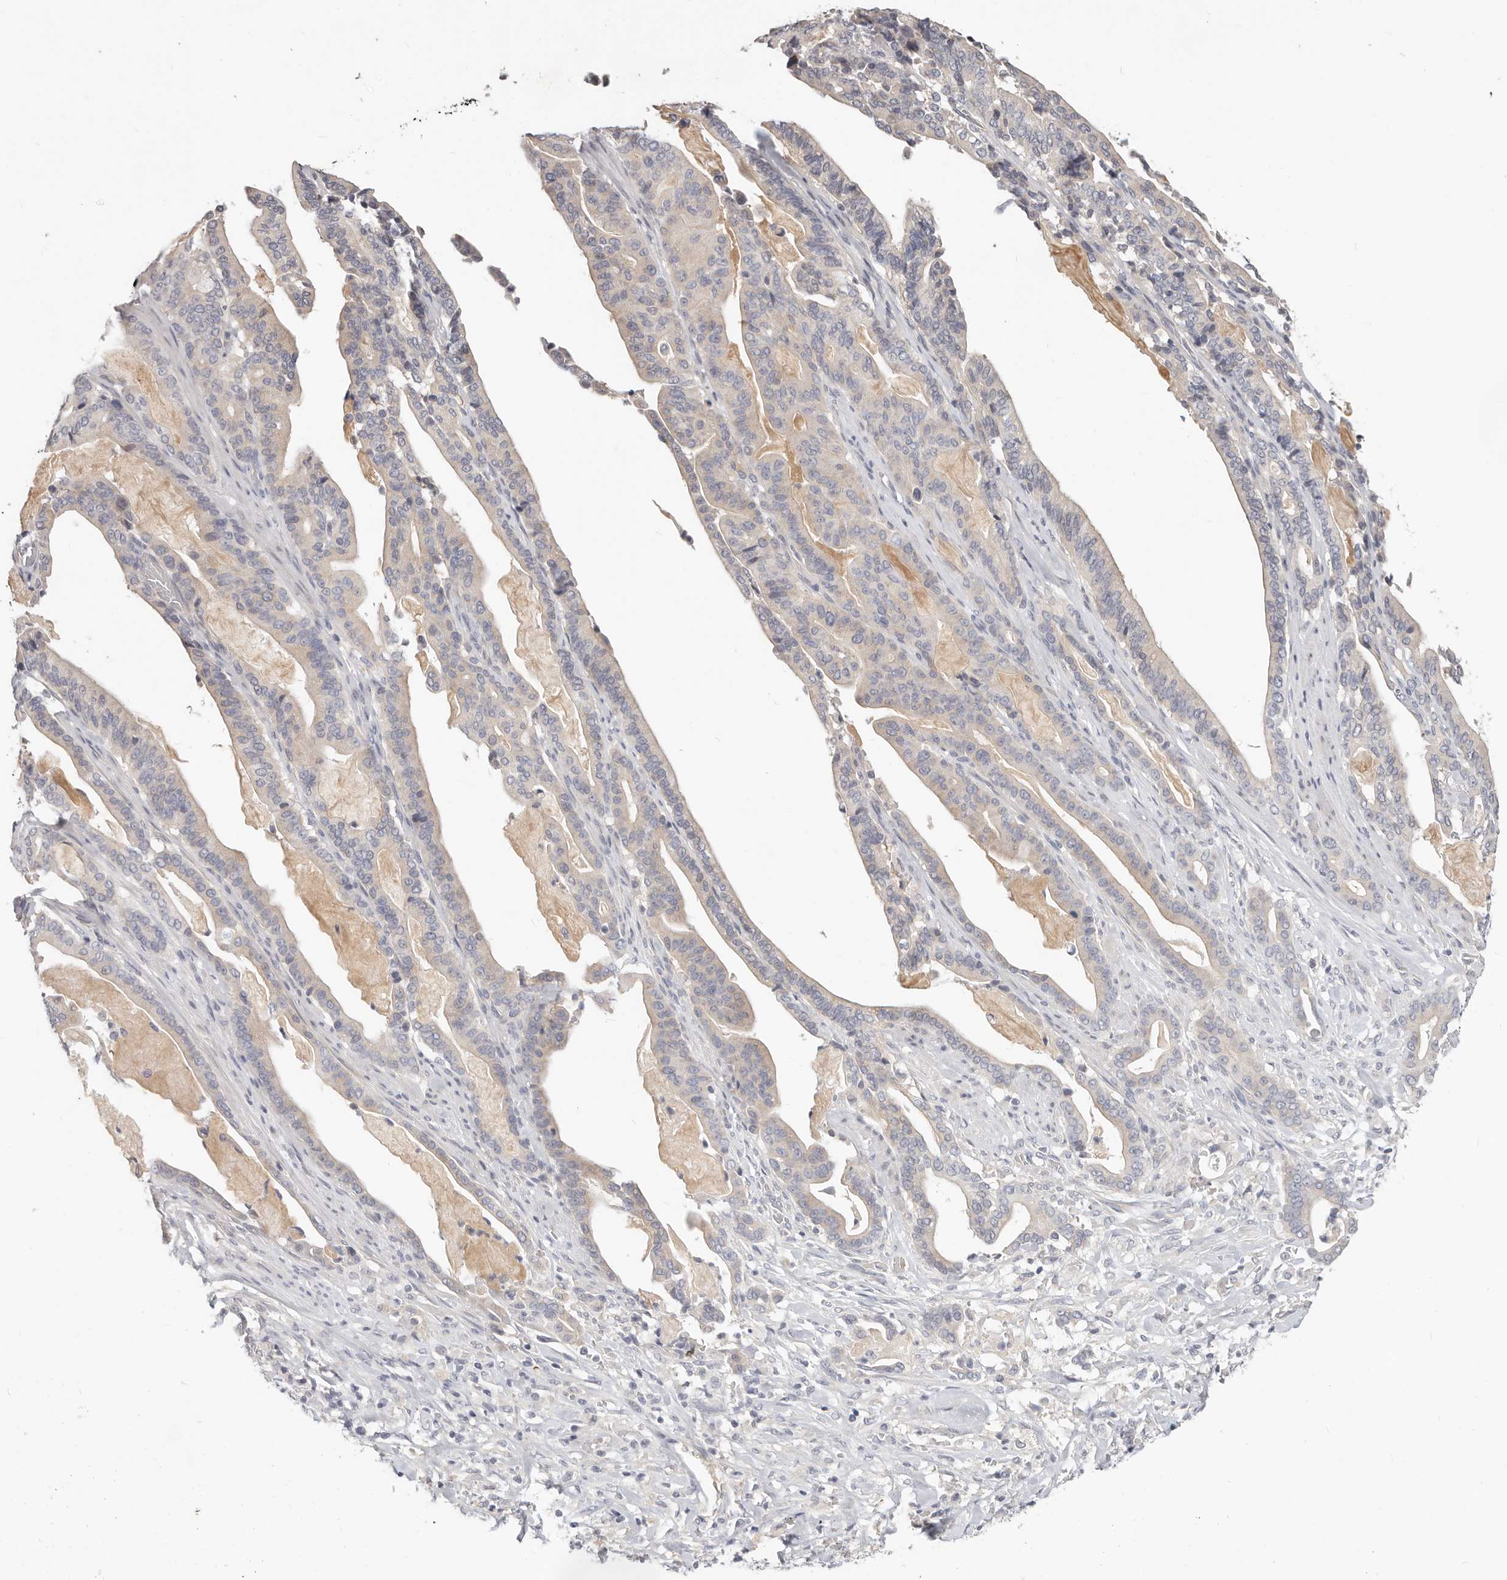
{"staining": {"intensity": "weak", "quantity": "<25%", "location": "cytoplasmic/membranous"}, "tissue": "pancreatic cancer", "cell_type": "Tumor cells", "image_type": "cancer", "snomed": [{"axis": "morphology", "description": "Adenocarcinoma, NOS"}, {"axis": "topography", "description": "Pancreas"}], "caption": "Human adenocarcinoma (pancreatic) stained for a protein using immunohistochemistry (IHC) demonstrates no expression in tumor cells.", "gene": "TMEM63B", "patient": {"sex": "male", "age": 63}}